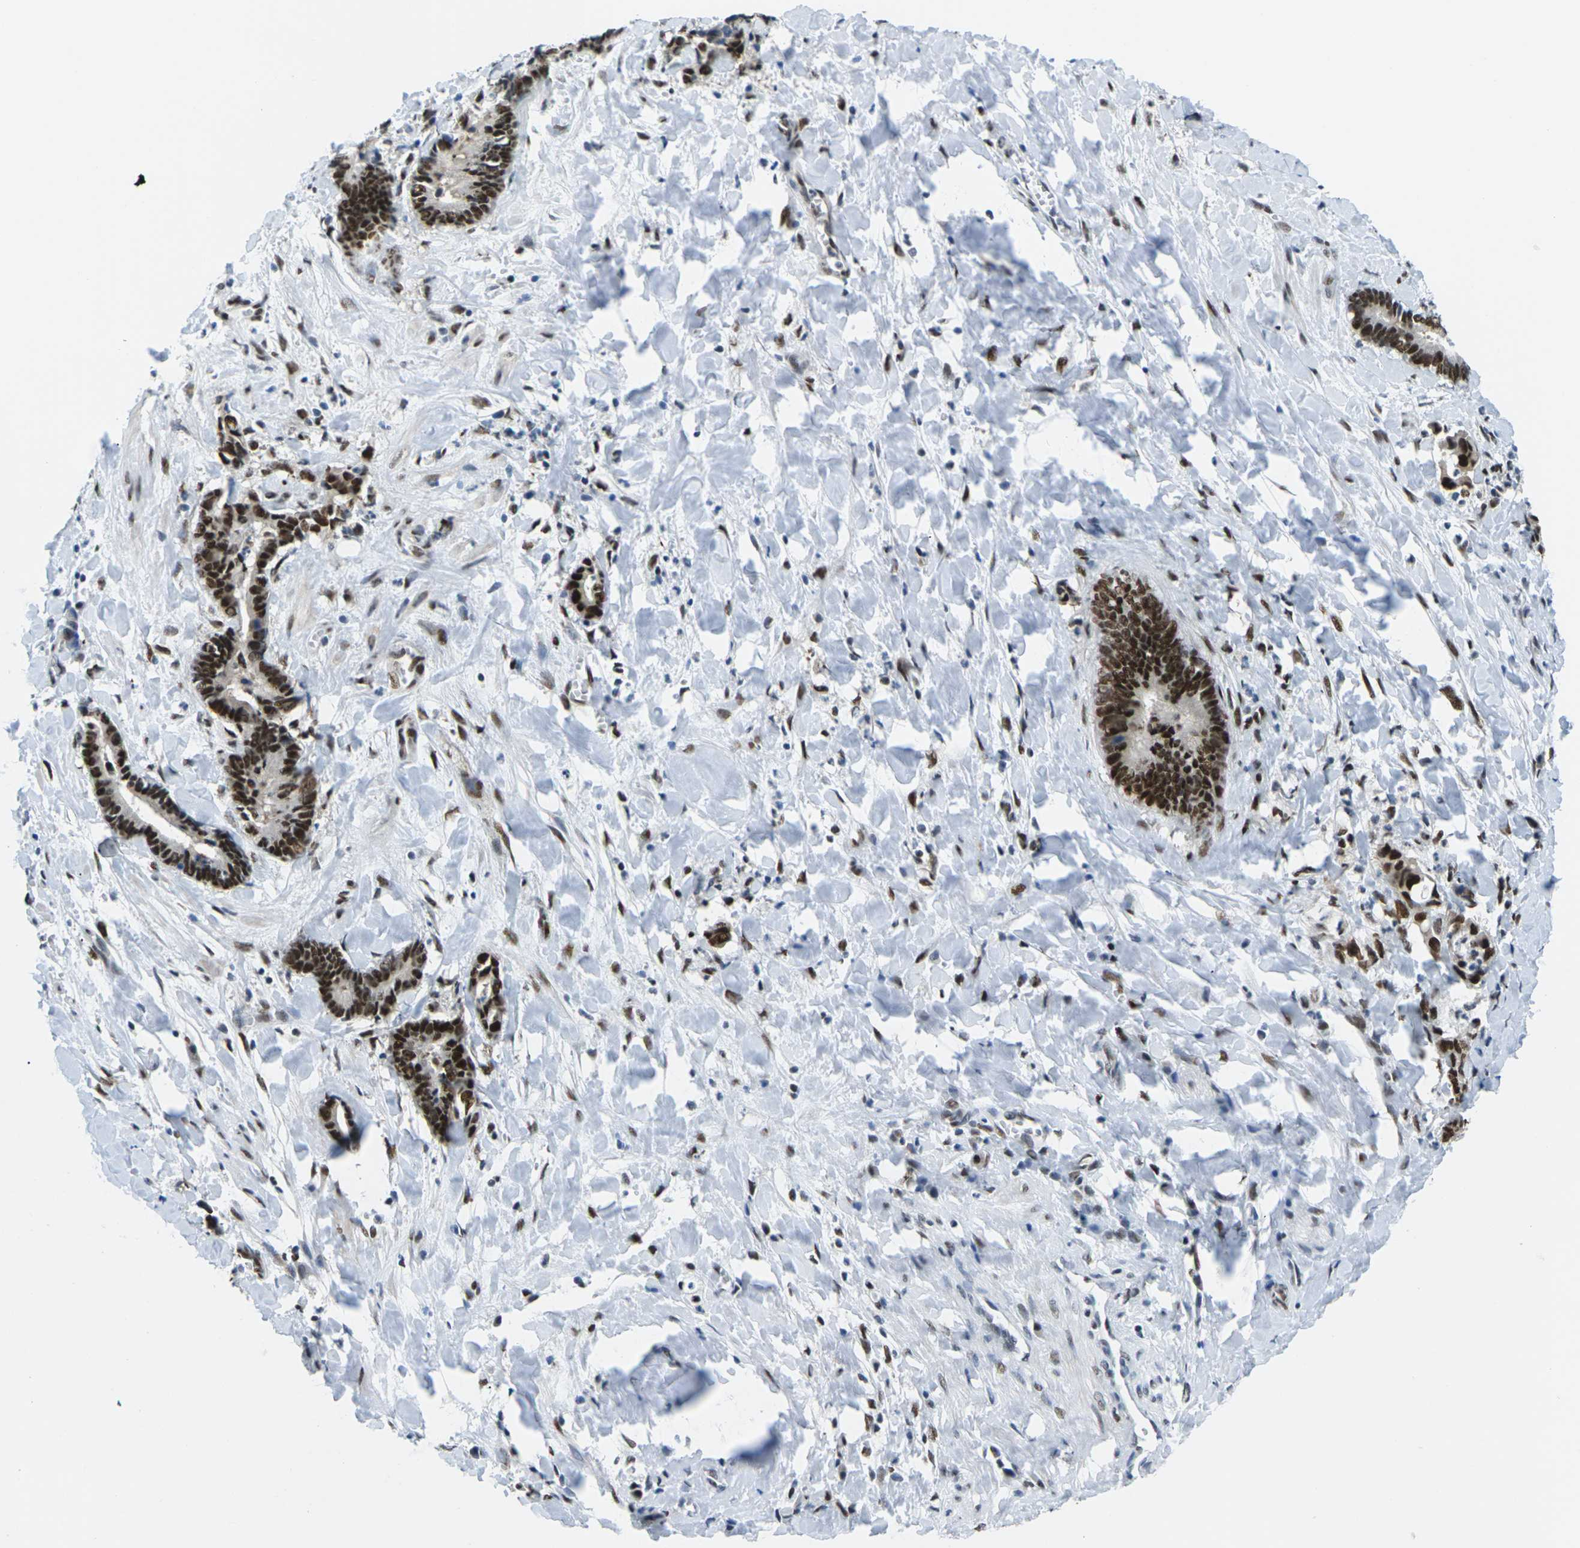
{"staining": {"intensity": "strong", "quantity": ">75%", "location": "nuclear"}, "tissue": "cervical cancer", "cell_type": "Tumor cells", "image_type": "cancer", "snomed": [{"axis": "morphology", "description": "Adenocarcinoma, NOS"}, {"axis": "topography", "description": "Cervix"}], "caption": "The histopathology image displays a brown stain indicating the presence of a protein in the nuclear of tumor cells in adenocarcinoma (cervical). (DAB (3,3'-diaminobenzidine) = brown stain, brightfield microscopy at high magnification).", "gene": "PSME3", "patient": {"sex": "female", "age": 44}}